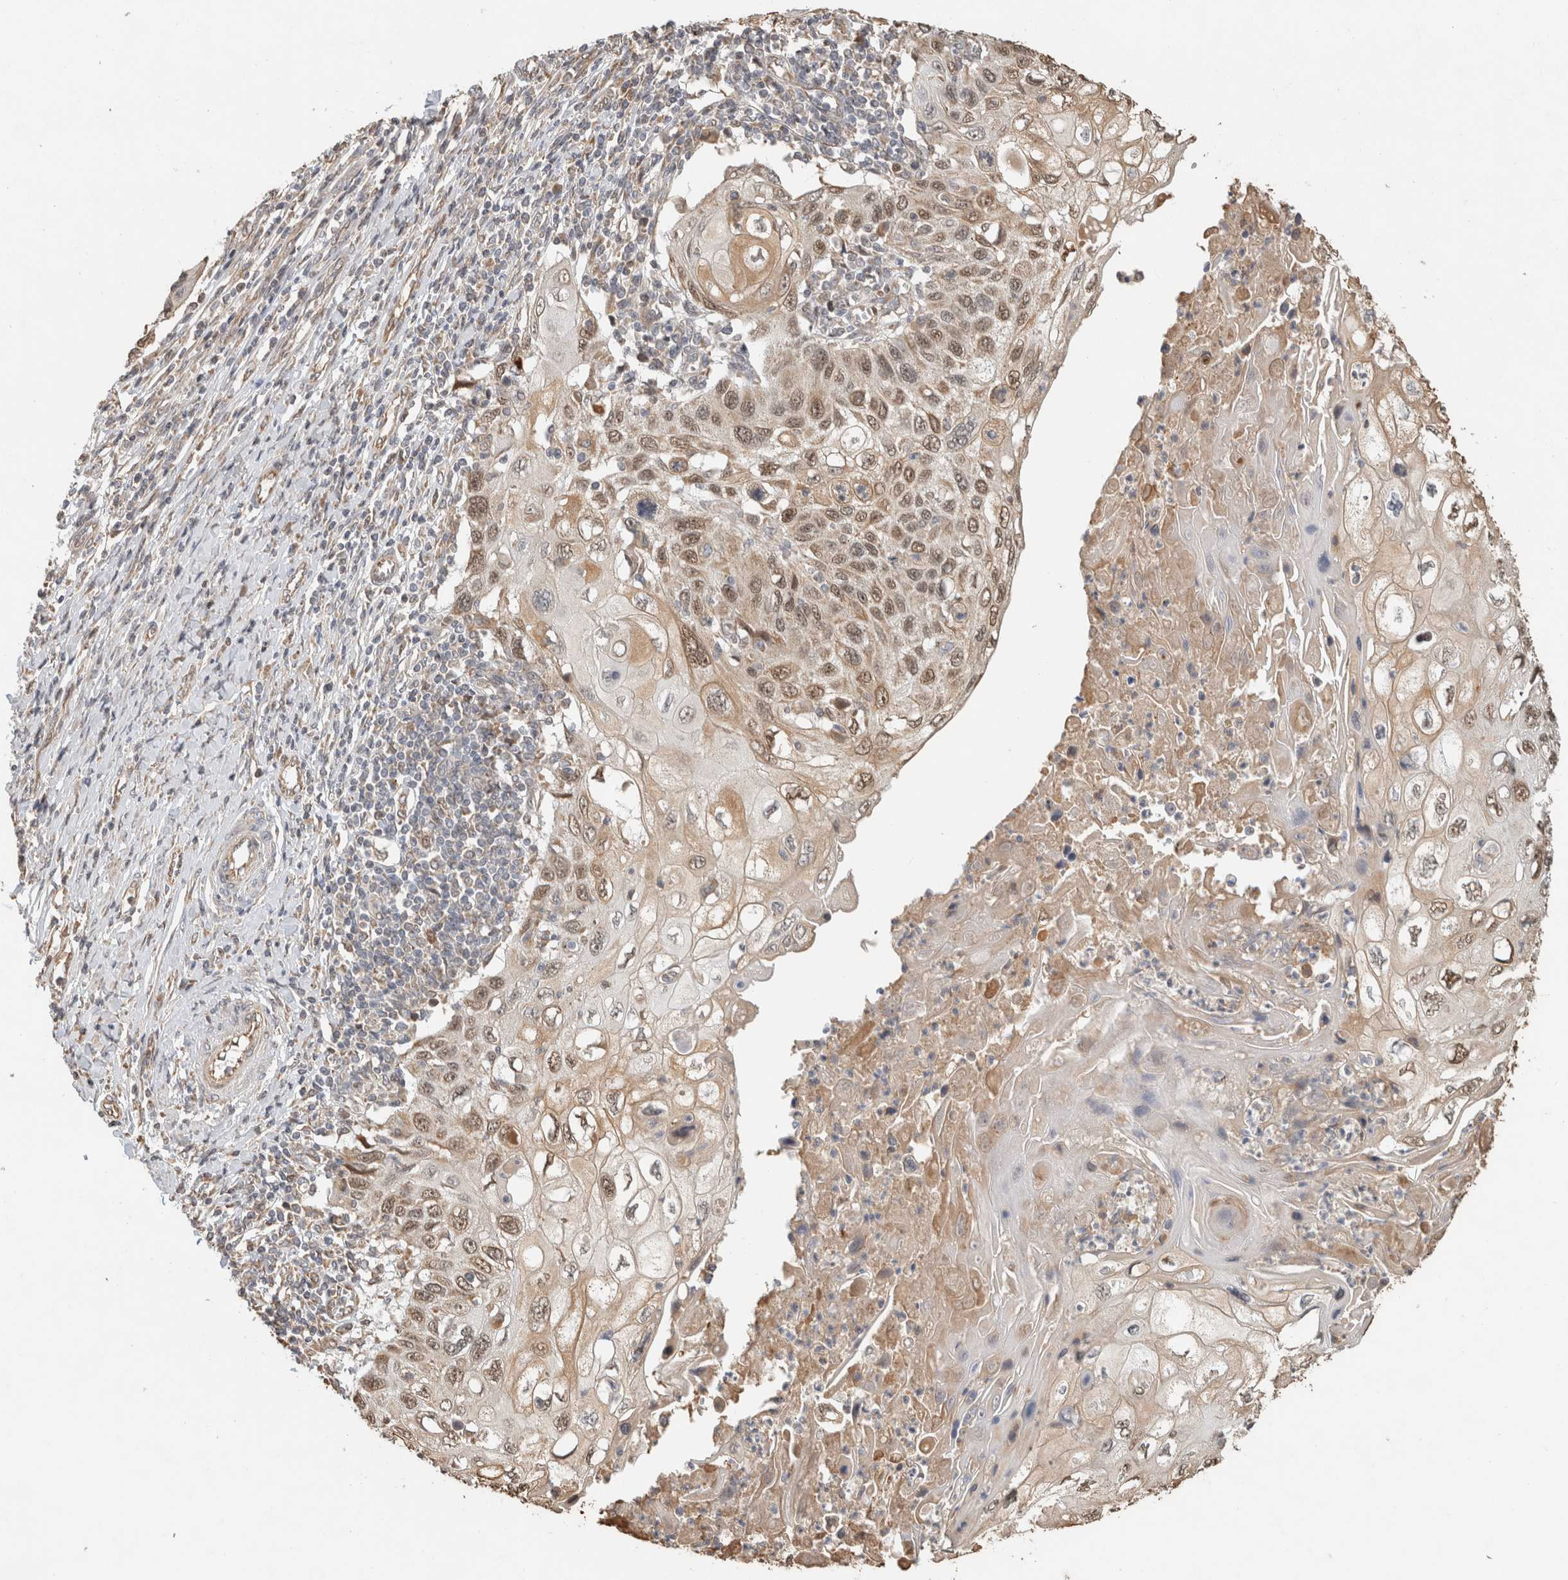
{"staining": {"intensity": "weak", "quantity": ">75%", "location": "cytoplasmic/membranous,nuclear"}, "tissue": "cervical cancer", "cell_type": "Tumor cells", "image_type": "cancer", "snomed": [{"axis": "morphology", "description": "Squamous cell carcinoma, NOS"}, {"axis": "topography", "description": "Cervix"}], "caption": "High-magnification brightfield microscopy of cervical cancer stained with DAB (brown) and counterstained with hematoxylin (blue). tumor cells exhibit weak cytoplasmic/membranous and nuclear expression is appreciated in approximately>75% of cells. (Brightfield microscopy of DAB IHC at high magnification).", "gene": "GINS4", "patient": {"sex": "female", "age": 70}}